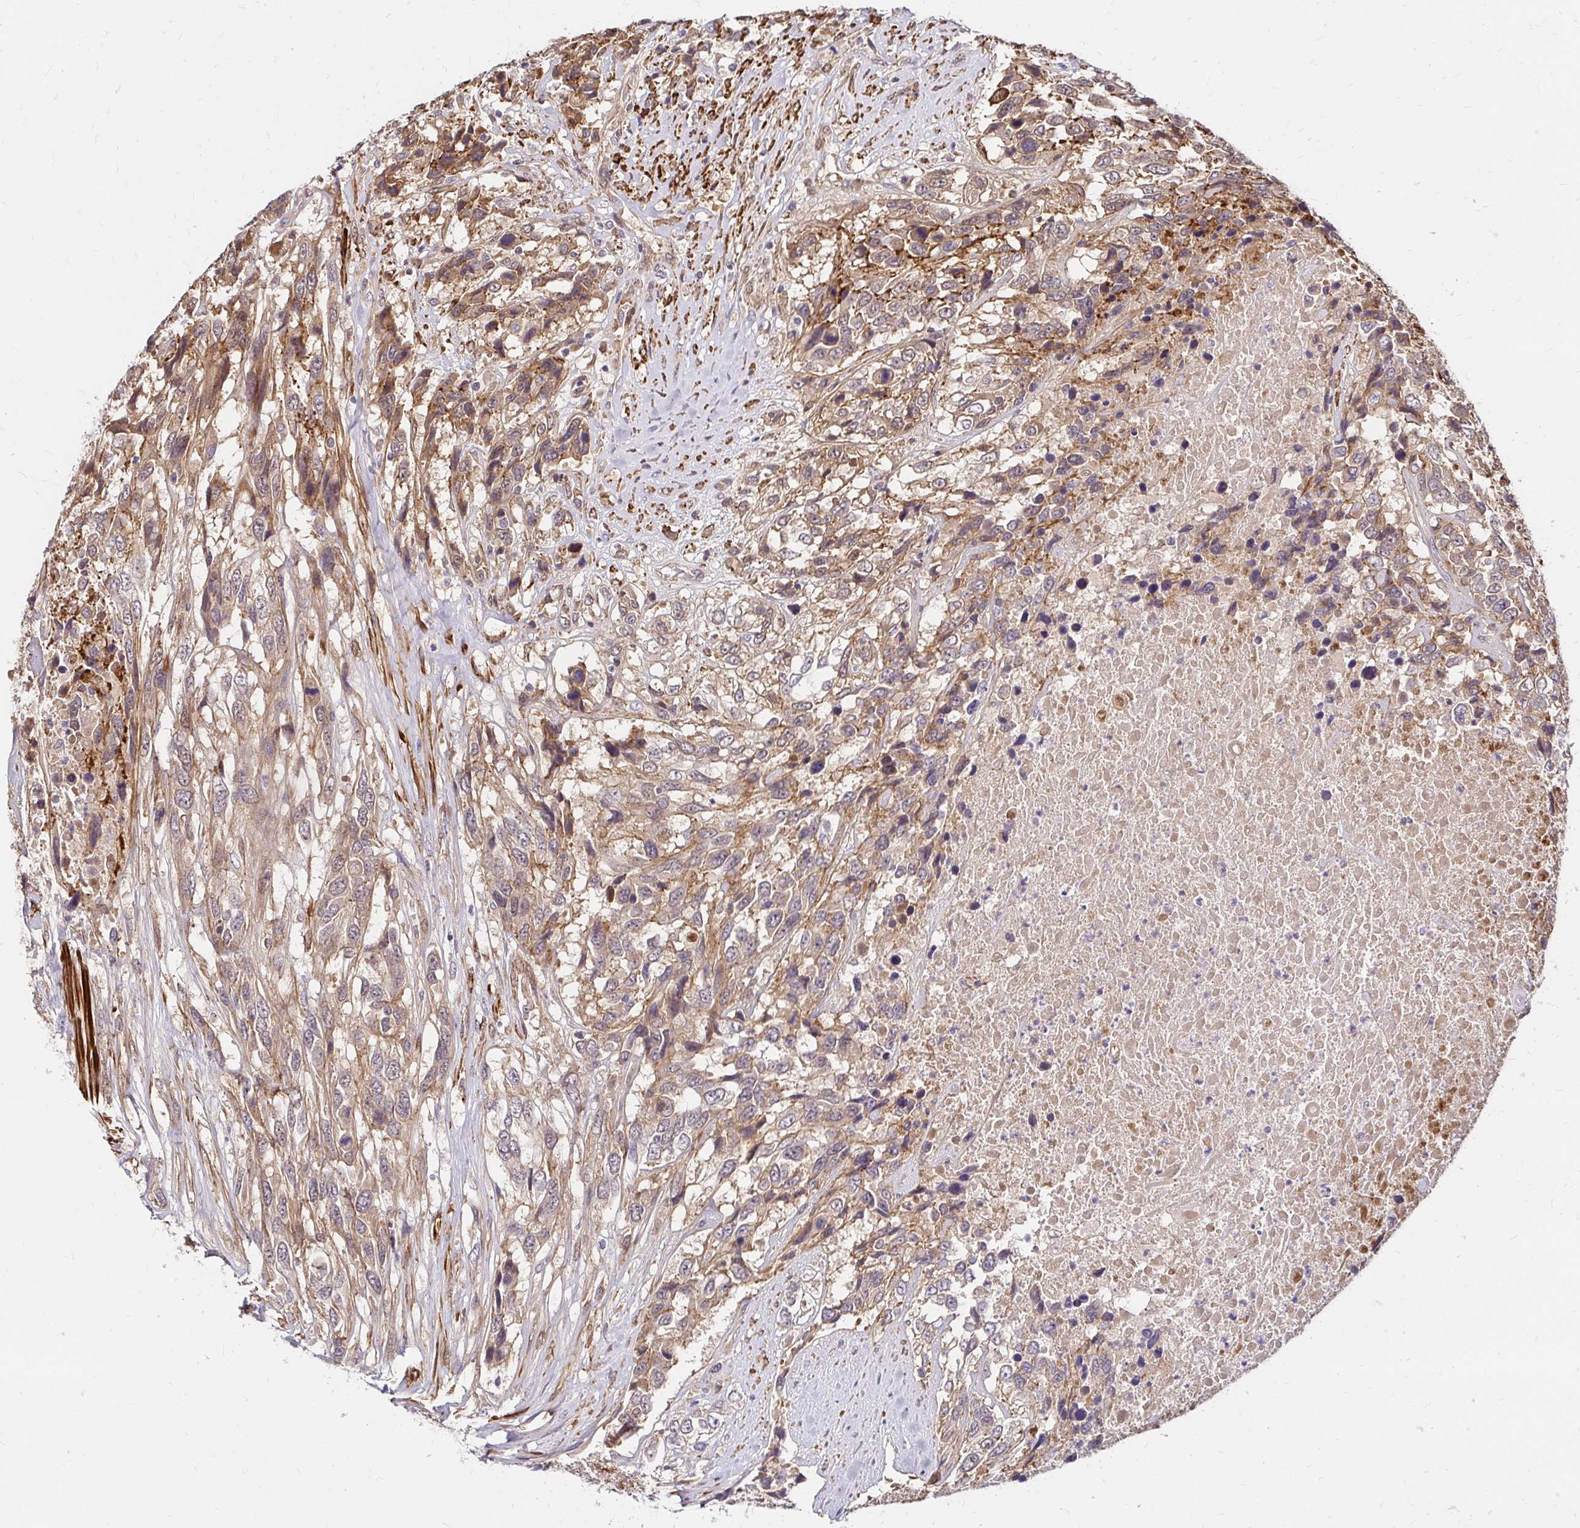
{"staining": {"intensity": "weak", "quantity": ">75%", "location": "cytoplasmic/membranous"}, "tissue": "urothelial cancer", "cell_type": "Tumor cells", "image_type": "cancer", "snomed": [{"axis": "morphology", "description": "Urothelial carcinoma, High grade"}, {"axis": "topography", "description": "Urinary bladder"}], "caption": "A brown stain shows weak cytoplasmic/membranous staining of a protein in high-grade urothelial carcinoma tumor cells. (Stains: DAB (3,3'-diaminobenzidine) in brown, nuclei in blue, Microscopy: brightfield microscopy at high magnification).", "gene": "YAP1", "patient": {"sex": "female", "age": 70}}